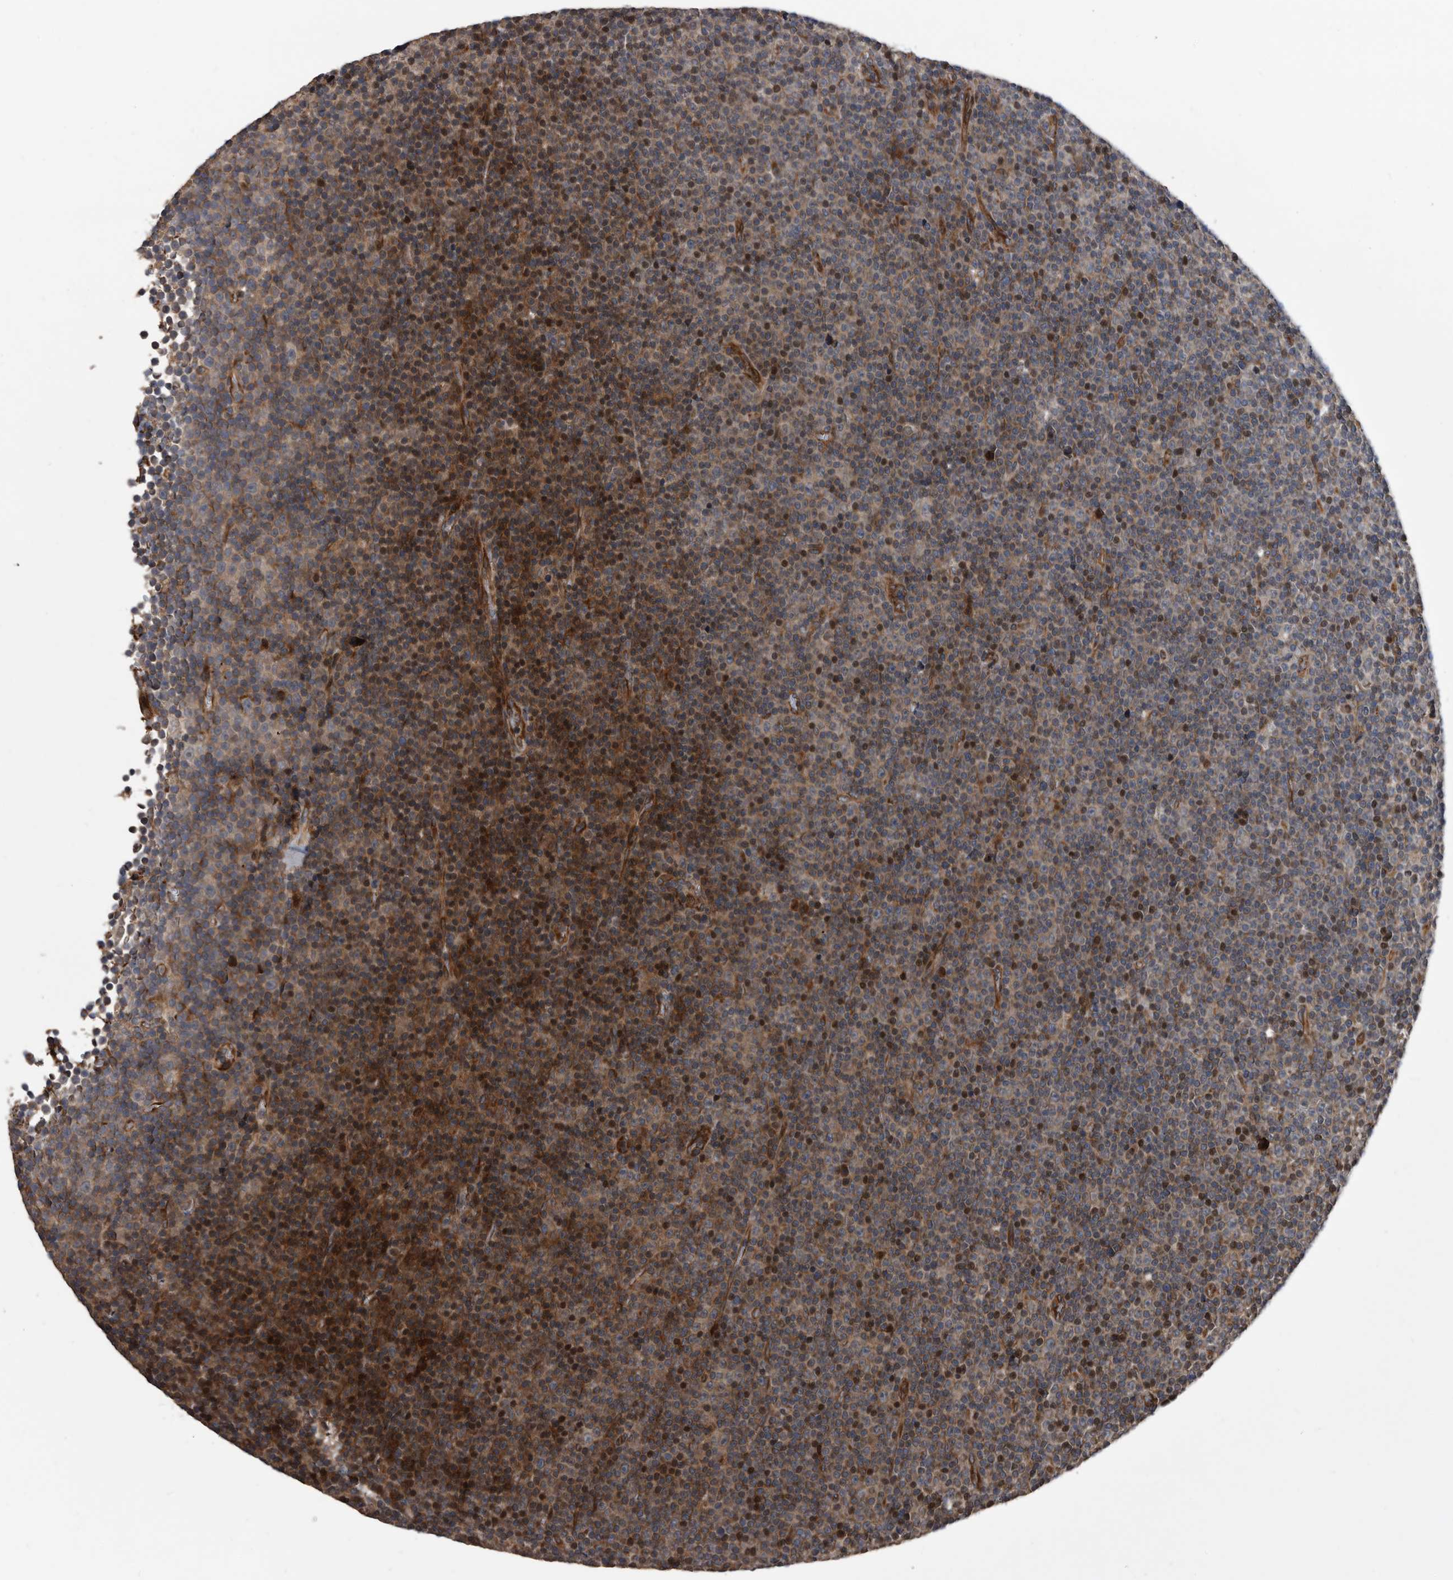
{"staining": {"intensity": "moderate", "quantity": "25%-75%", "location": "cytoplasmic/membranous"}, "tissue": "lymphoma", "cell_type": "Tumor cells", "image_type": "cancer", "snomed": [{"axis": "morphology", "description": "Malignant lymphoma, non-Hodgkin's type, Low grade"}, {"axis": "topography", "description": "Lymph node"}], "caption": "Moderate cytoplasmic/membranous expression is seen in approximately 25%-75% of tumor cells in low-grade malignant lymphoma, non-Hodgkin's type.", "gene": "SERINC2", "patient": {"sex": "female", "age": 67}}